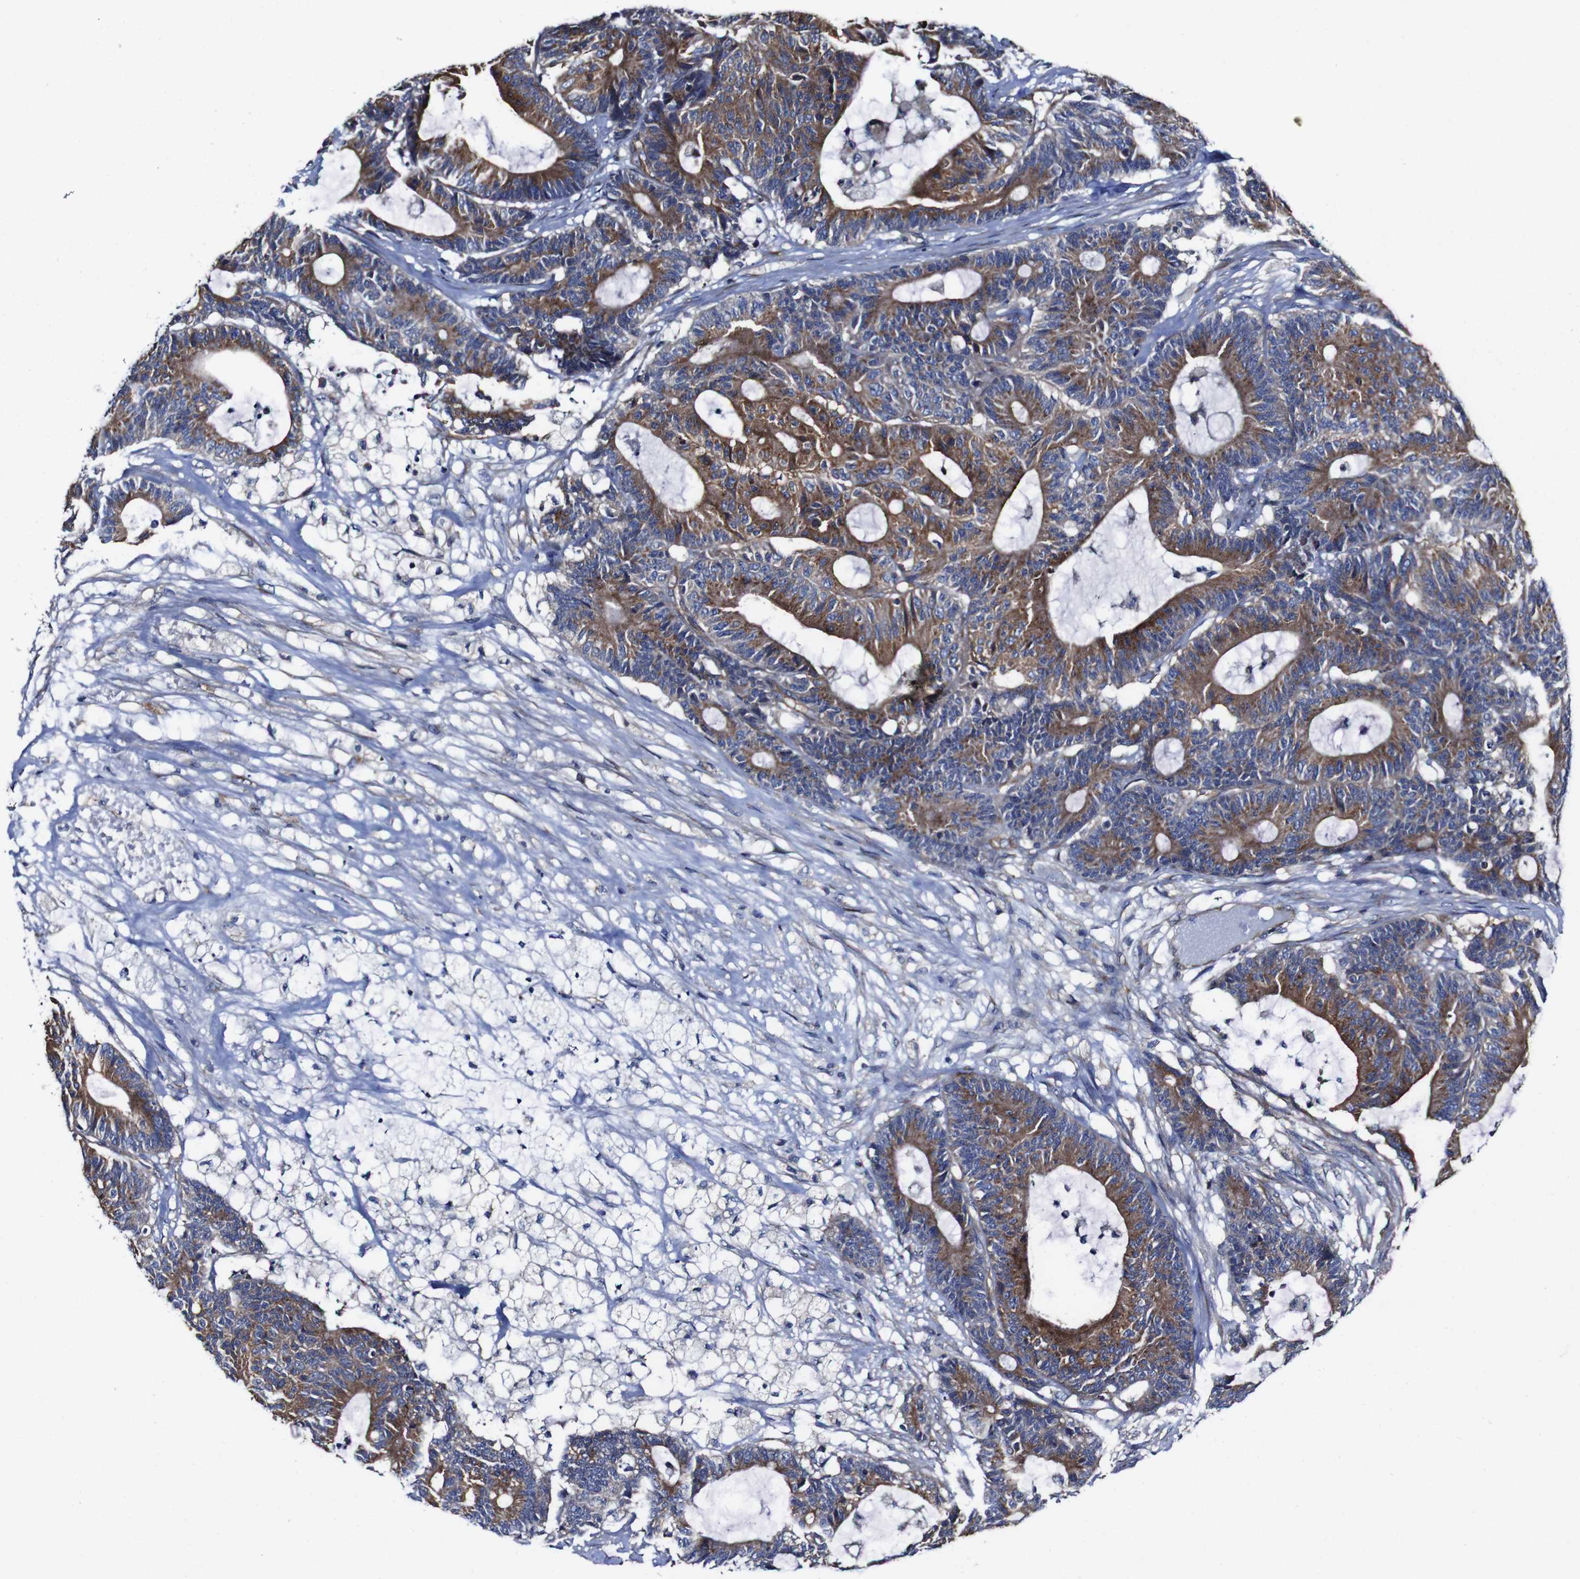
{"staining": {"intensity": "strong", "quantity": "25%-75%", "location": "cytoplasmic/membranous"}, "tissue": "colorectal cancer", "cell_type": "Tumor cells", "image_type": "cancer", "snomed": [{"axis": "morphology", "description": "Adenocarcinoma, NOS"}, {"axis": "topography", "description": "Colon"}], "caption": "Tumor cells demonstrate strong cytoplasmic/membranous positivity in about 25%-75% of cells in colorectal cancer (adenocarcinoma). The staining is performed using DAB (3,3'-diaminobenzidine) brown chromogen to label protein expression. The nuclei are counter-stained blue using hematoxylin.", "gene": "CSF1R", "patient": {"sex": "female", "age": 84}}